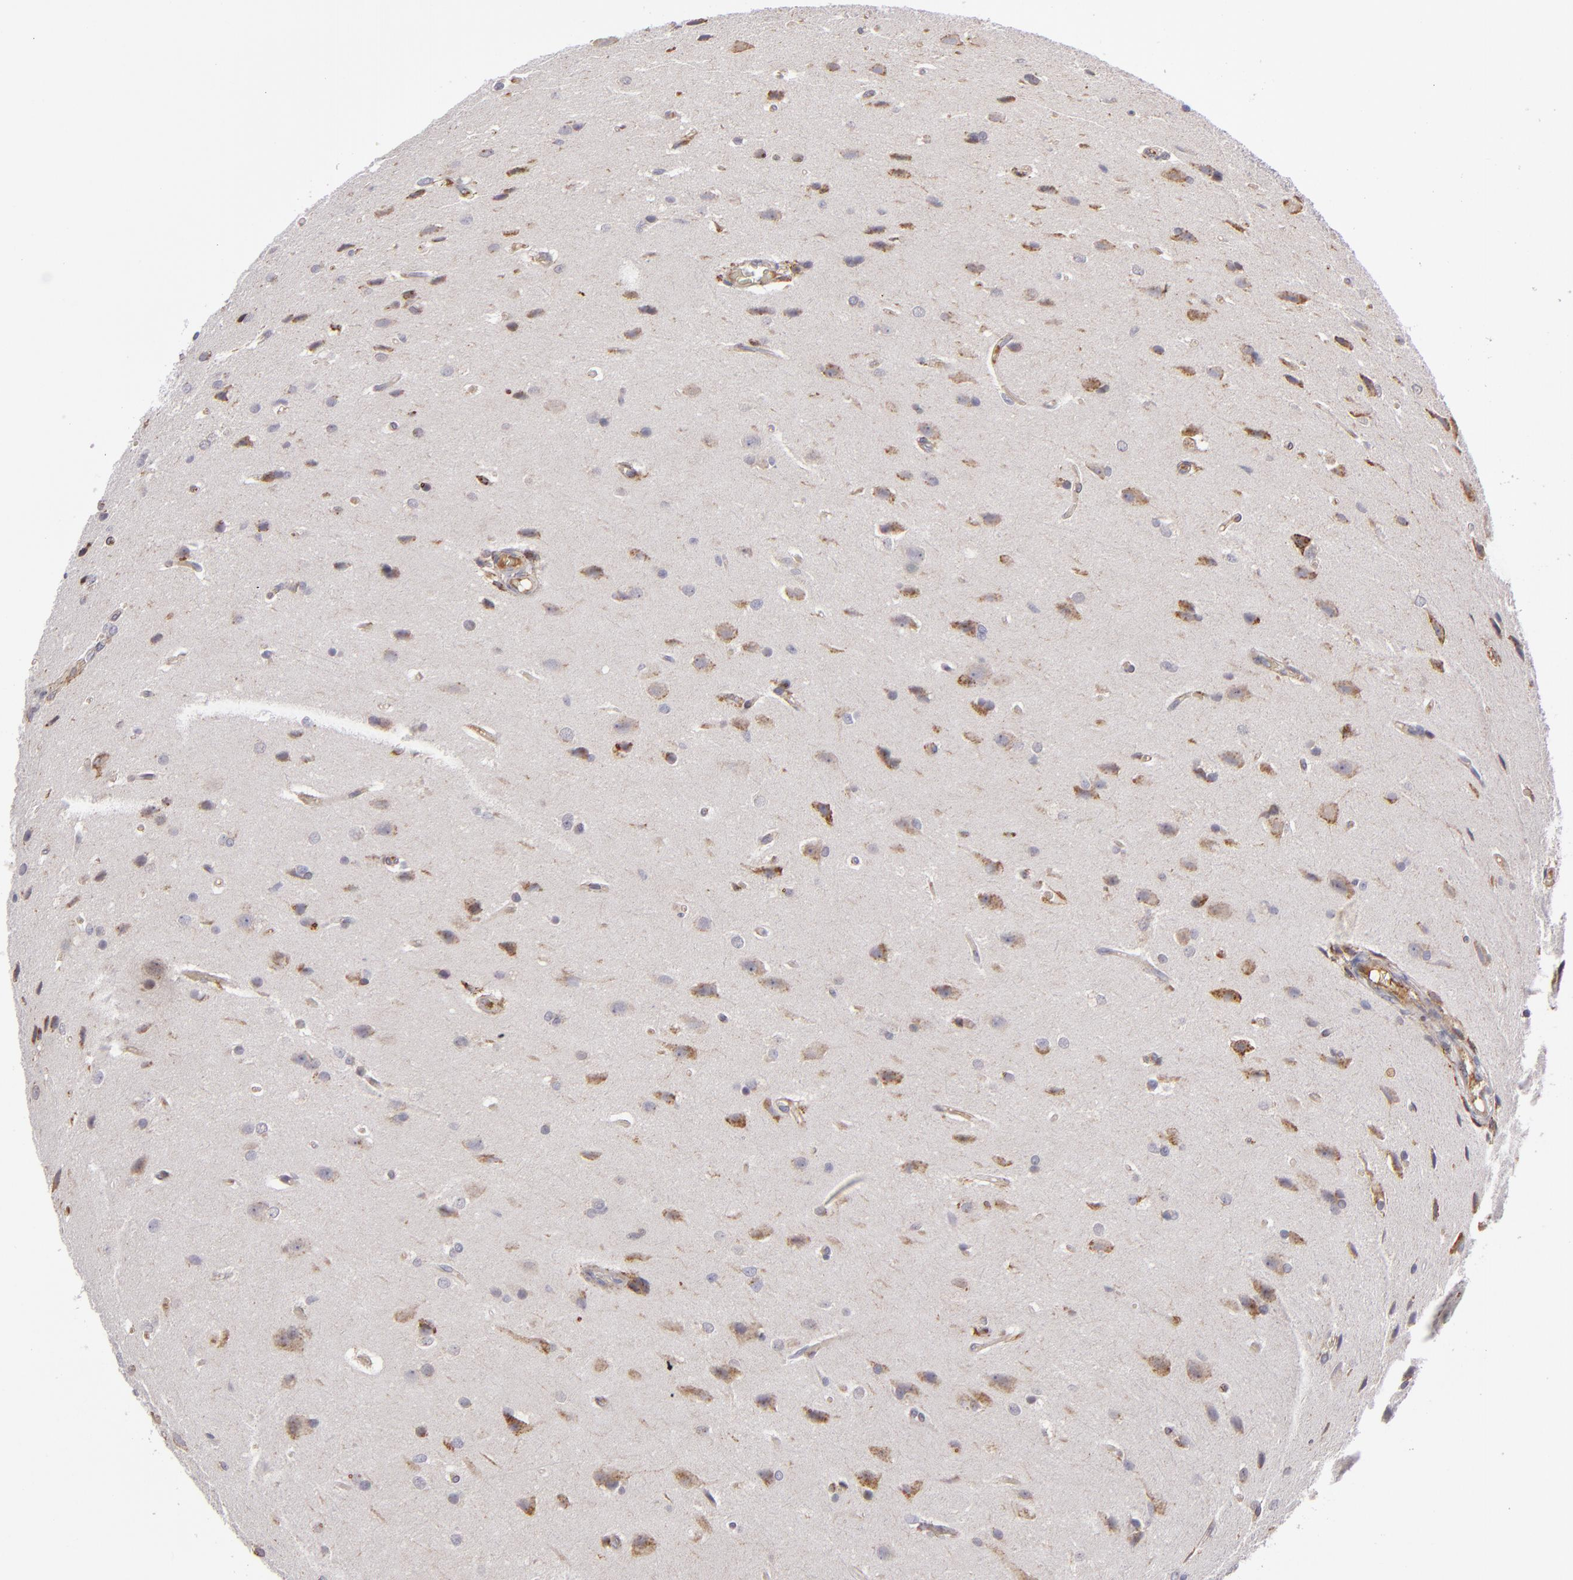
{"staining": {"intensity": "weak", "quantity": "25%-75%", "location": "cytoplasmic/membranous"}, "tissue": "glioma", "cell_type": "Tumor cells", "image_type": "cancer", "snomed": [{"axis": "morphology", "description": "Glioma, malignant, High grade"}, {"axis": "topography", "description": "Brain"}], "caption": "DAB (3,3'-diaminobenzidine) immunohistochemical staining of glioma shows weak cytoplasmic/membranous protein positivity in approximately 25%-75% of tumor cells. (DAB IHC, brown staining for protein, blue staining for nuclei).", "gene": "CFB", "patient": {"sex": "male", "age": 68}}